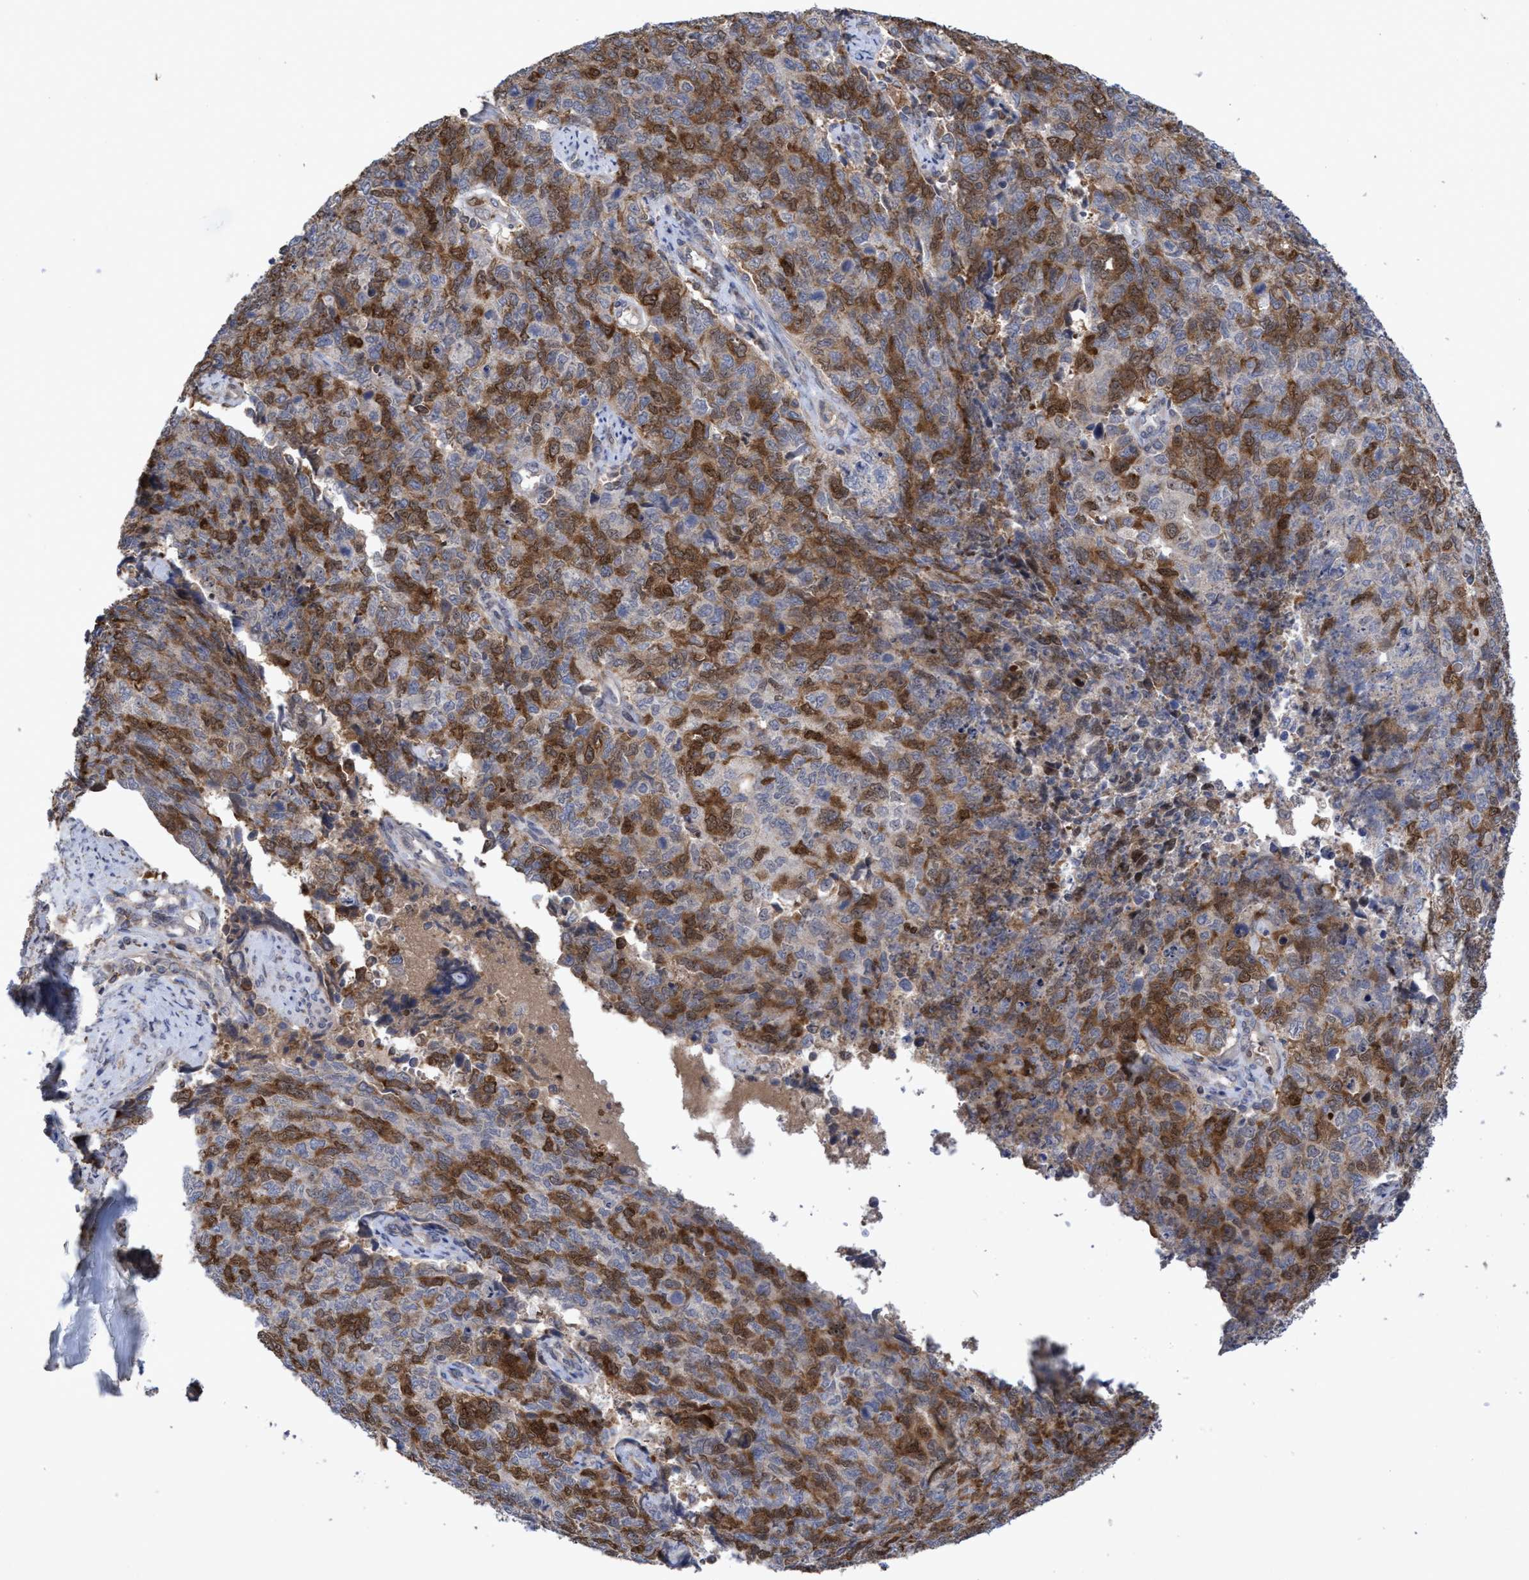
{"staining": {"intensity": "moderate", "quantity": "25%-75%", "location": "cytoplasmic/membranous,nuclear"}, "tissue": "cervical cancer", "cell_type": "Tumor cells", "image_type": "cancer", "snomed": [{"axis": "morphology", "description": "Squamous cell carcinoma, NOS"}, {"axis": "topography", "description": "Cervix"}], "caption": "A micrograph of cervical cancer (squamous cell carcinoma) stained for a protein shows moderate cytoplasmic/membranous and nuclear brown staining in tumor cells.", "gene": "SLBP", "patient": {"sex": "female", "age": 63}}